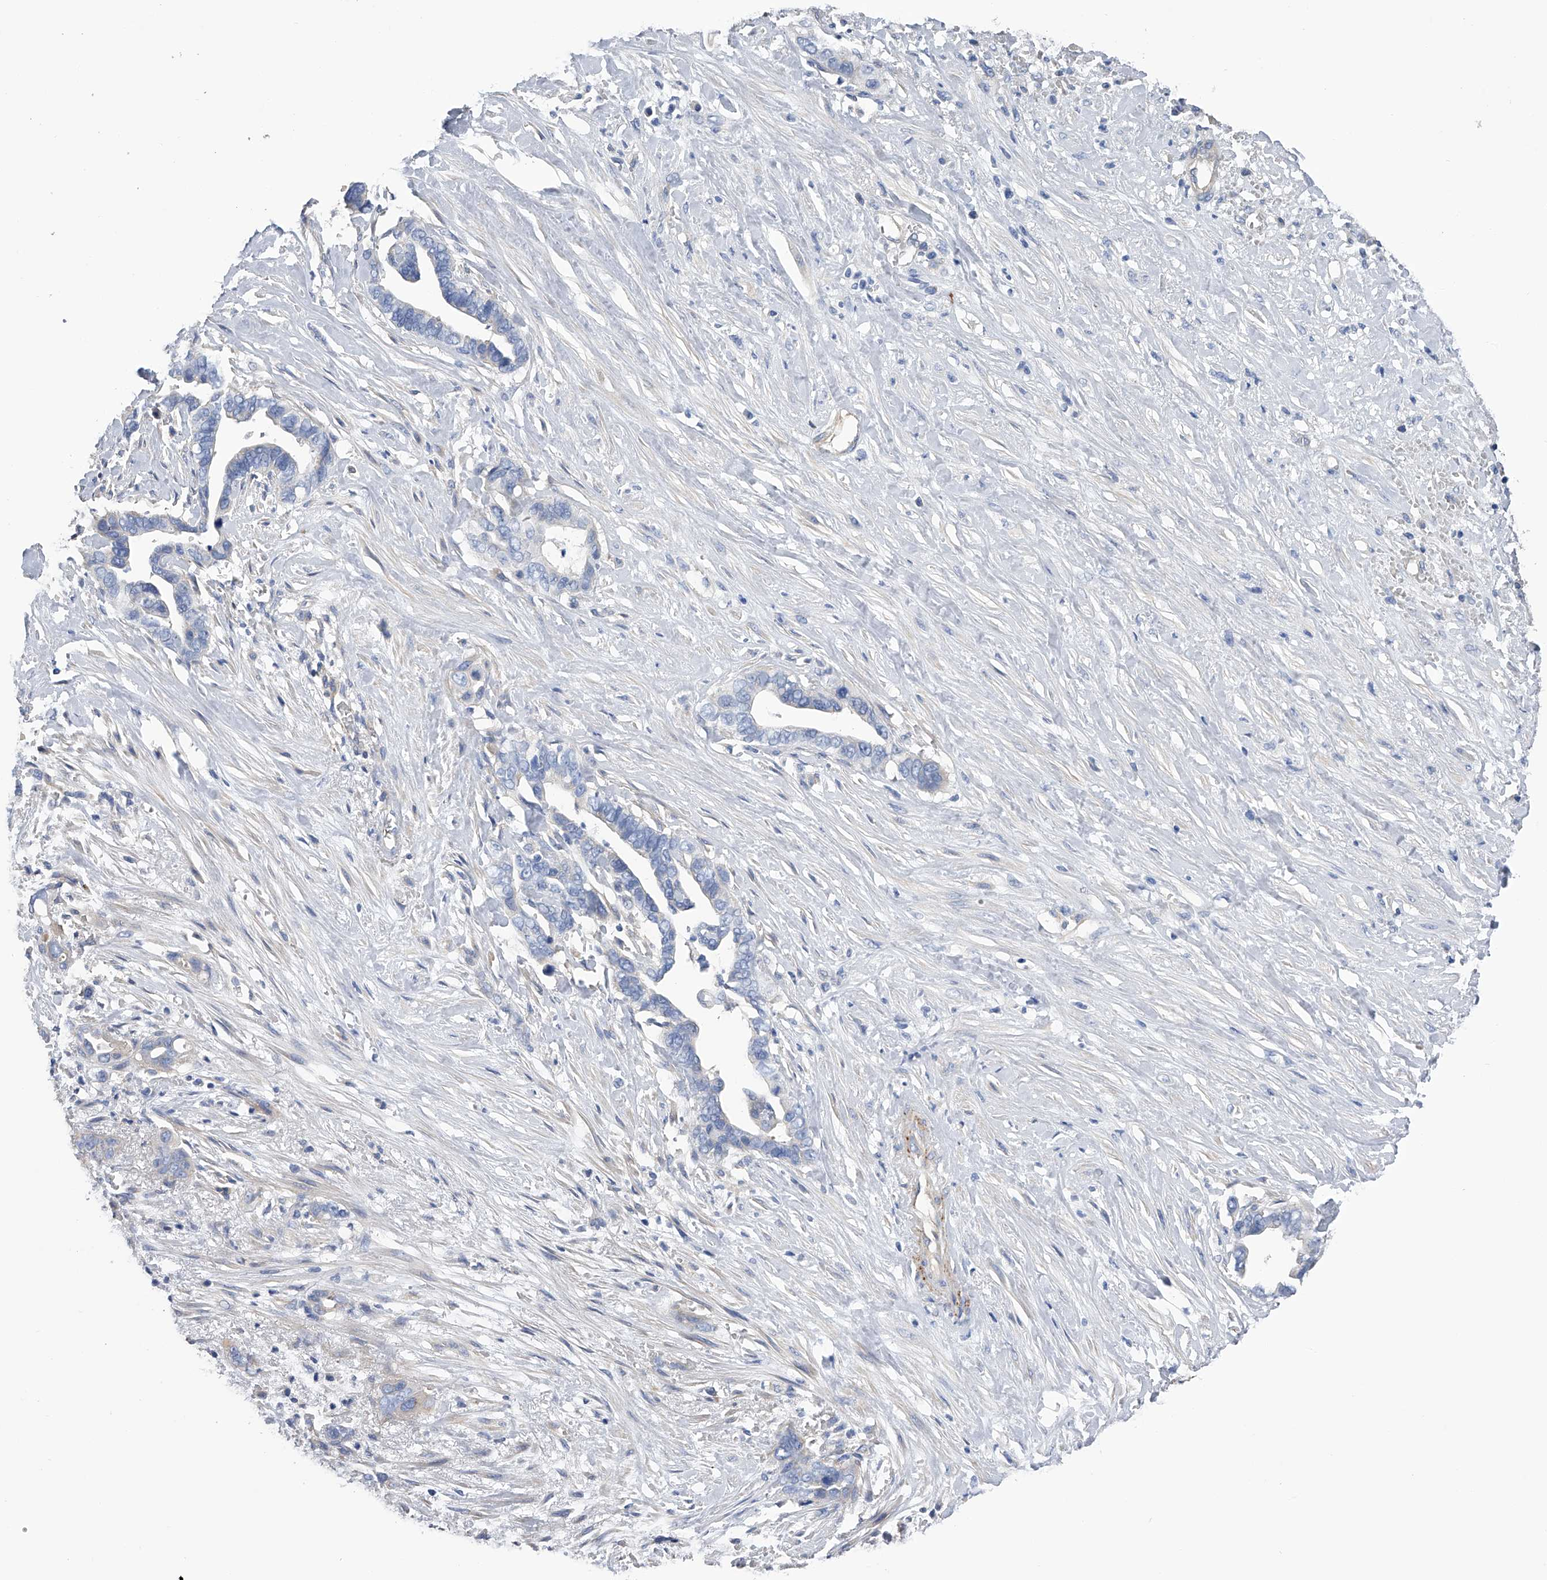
{"staining": {"intensity": "negative", "quantity": "none", "location": "none"}, "tissue": "liver cancer", "cell_type": "Tumor cells", "image_type": "cancer", "snomed": [{"axis": "morphology", "description": "Cholangiocarcinoma"}, {"axis": "topography", "description": "Liver"}], "caption": "This is an immunohistochemistry (IHC) image of liver cancer. There is no positivity in tumor cells.", "gene": "RWDD2A", "patient": {"sex": "female", "age": 79}}